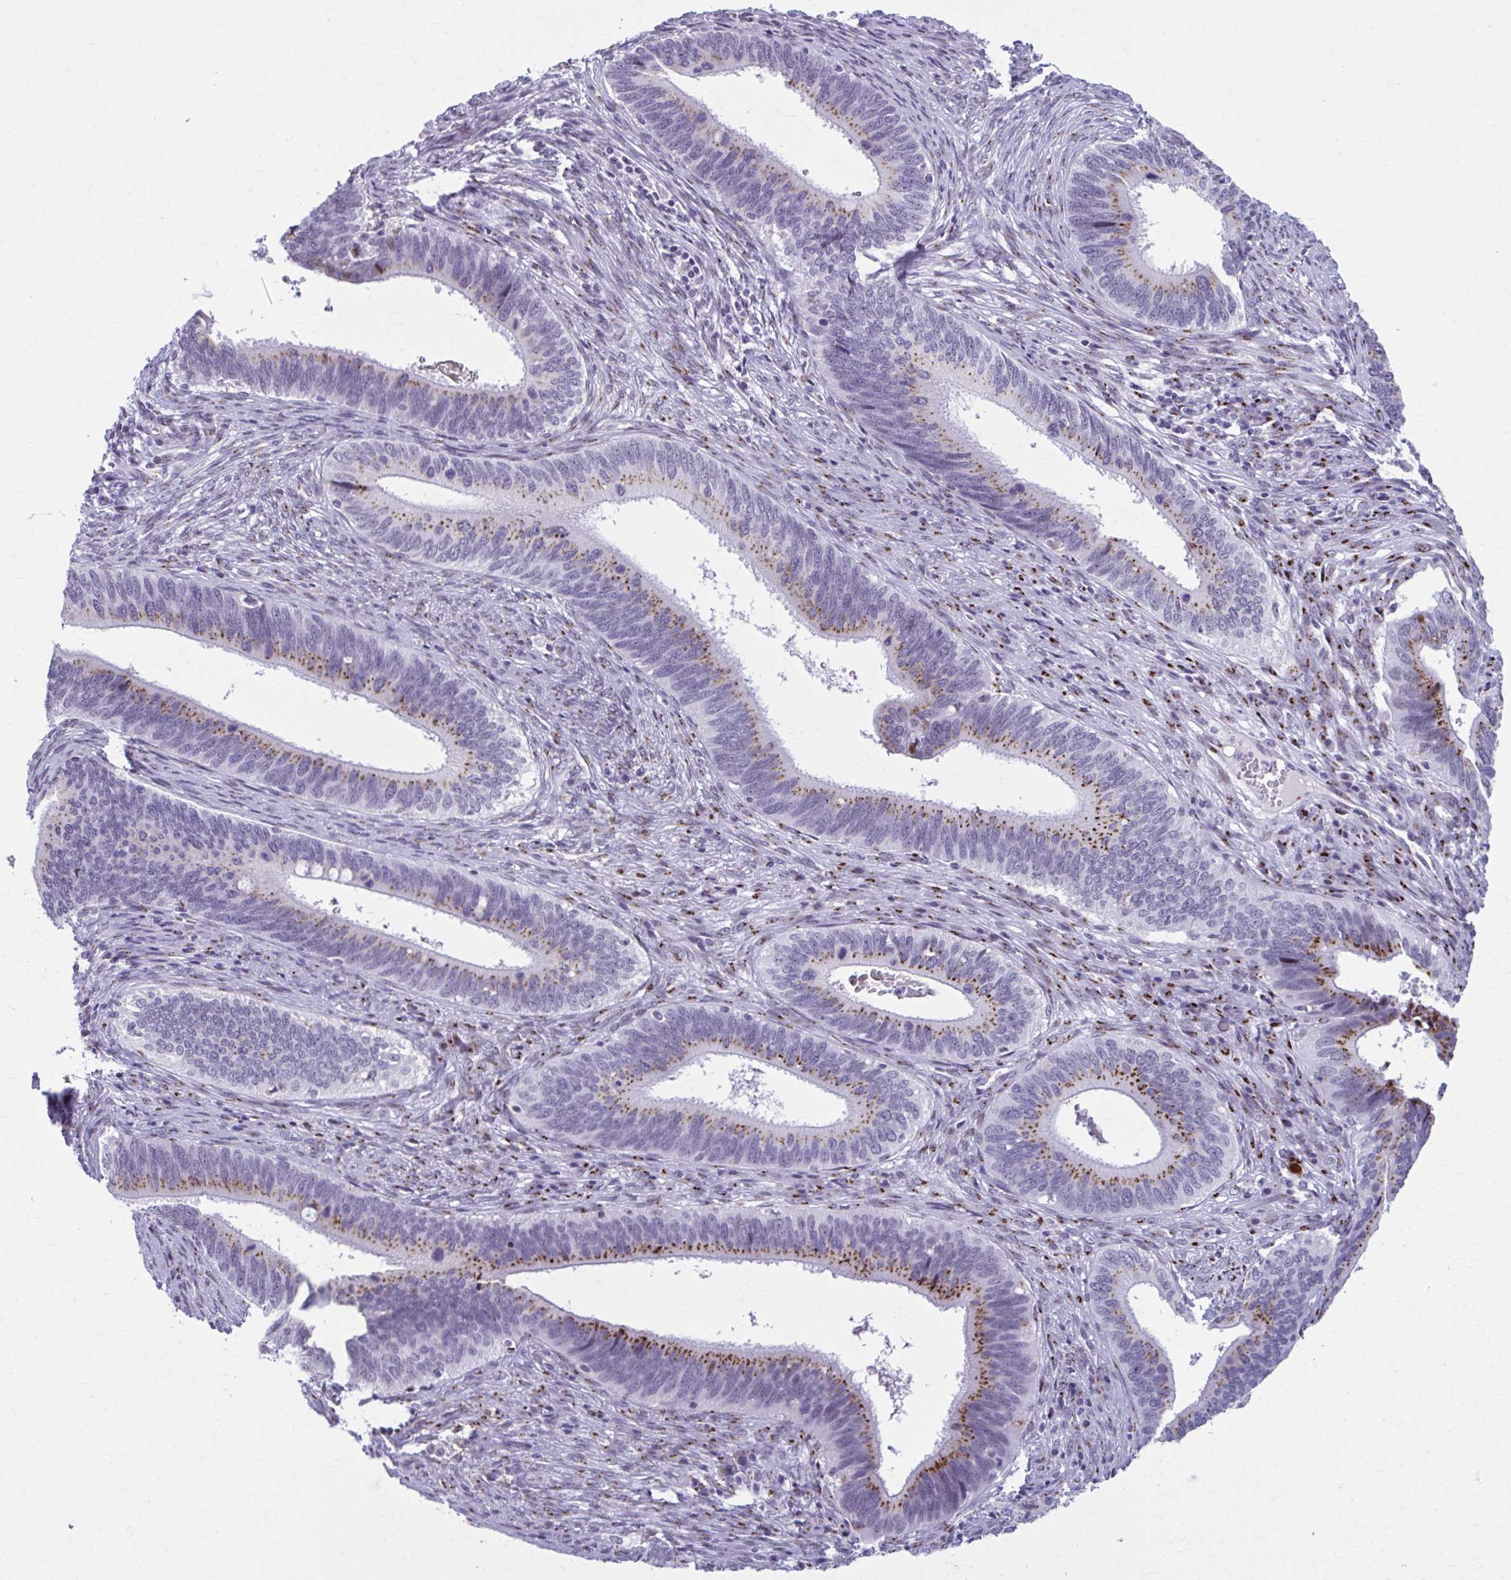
{"staining": {"intensity": "moderate", "quantity": ">75%", "location": "cytoplasmic/membranous"}, "tissue": "cervical cancer", "cell_type": "Tumor cells", "image_type": "cancer", "snomed": [{"axis": "morphology", "description": "Adenocarcinoma, NOS"}, {"axis": "topography", "description": "Cervix"}], "caption": "Tumor cells demonstrate medium levels of moderate cytoplasmic/membranous staining in approximately >75% of cells in human adenocarcinoma (cervical).", "gene": "ZNF682", "patient": {"sex": "female", "age": 42}}